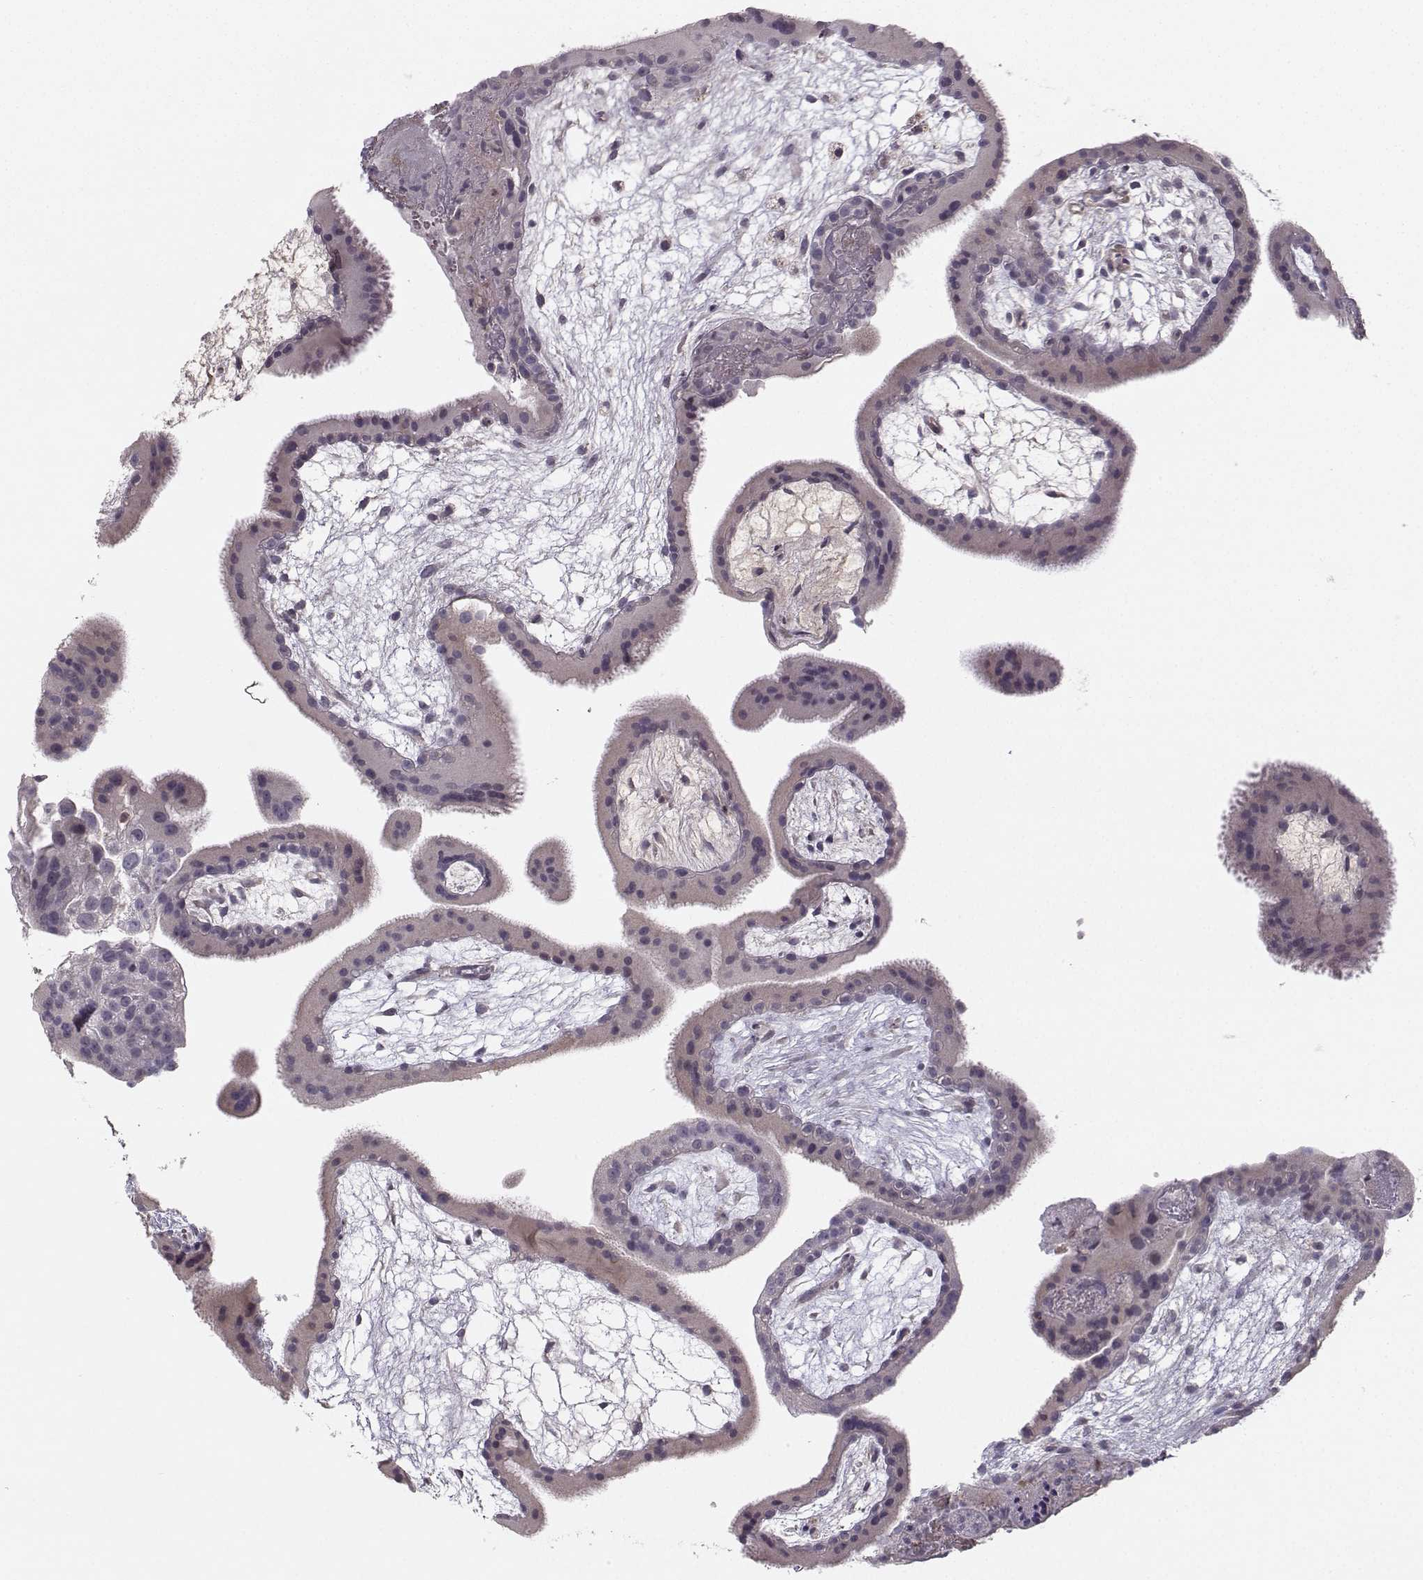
{"staining": {"intensity": "negative", "quantity": "none", "location": "none"}, "tissue": "placenta", "cell_type": "Decidual cells", "image_type": "normal", "snomed": [{"axis": "morphology", "description": "Normal tissue, NOS"}, {"axis": "topography", "description": "Placenta"}], "caption": "The IHC image has no significant expression in decidual cells of placenta. (Stains: DAB (3,3'-diaminobenzidine) IHC with hematoxylin counter stain, Microscopy: brightfield microscopy at high magnification).", "gene": "OPRD1", "patient": {"sex": "female", "age": 19}}